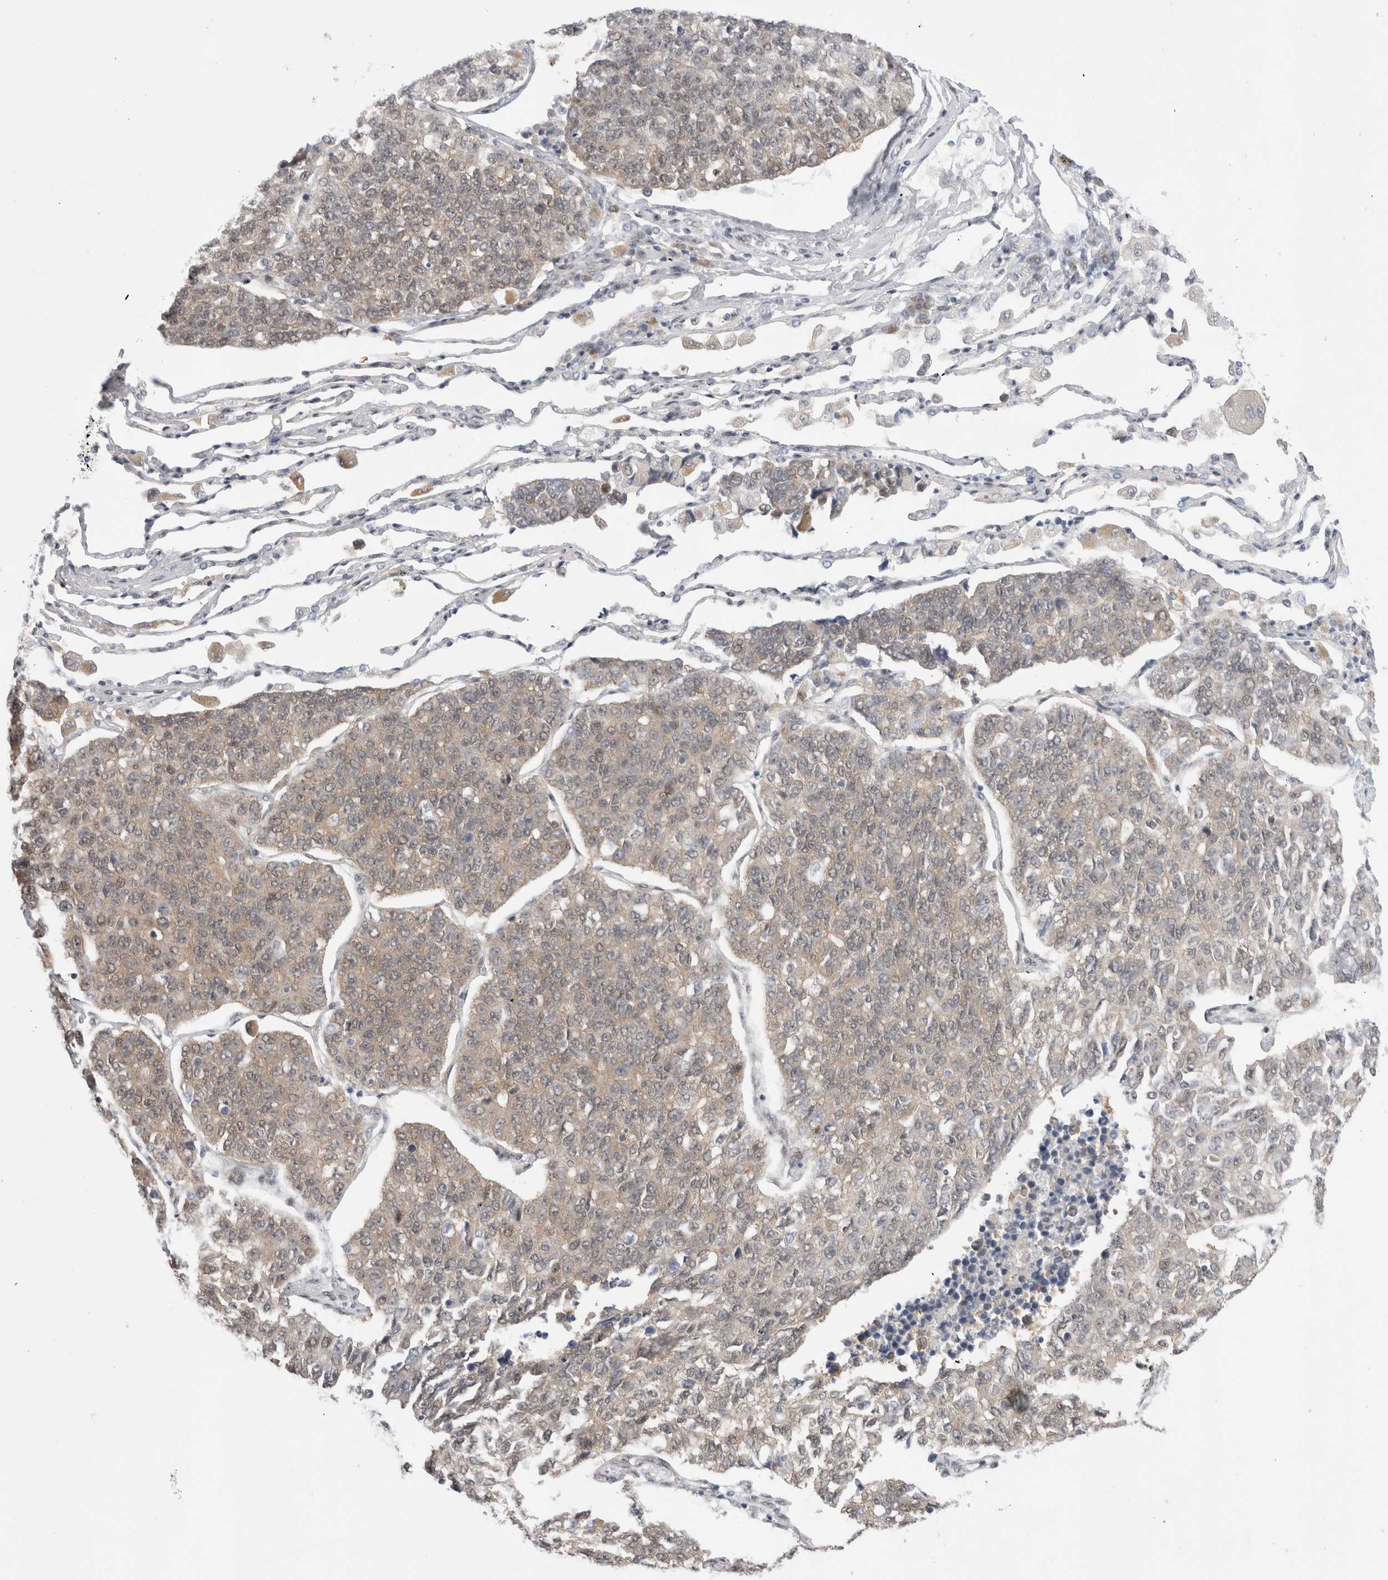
{"staining": {"intensity": "weak", "quantity": "<25%", "location": "cytoplasmic/membranous,nuclear"}, "tissue": "lung cancer", "cell_type": "Tumor cells", "image_type": "cancer", "snomed": [{"axis": "morphology", "description": "Adenocarcinoma, NOS"}, {"axis": "topography", "description": "Lung"}], "caption": "This is an IHC histopathology image of adenocarcinoma (lung). There is no positivity in tumor cells.", "gene": "WIPF2", "patient": {"sex": "male", "age": 49}}